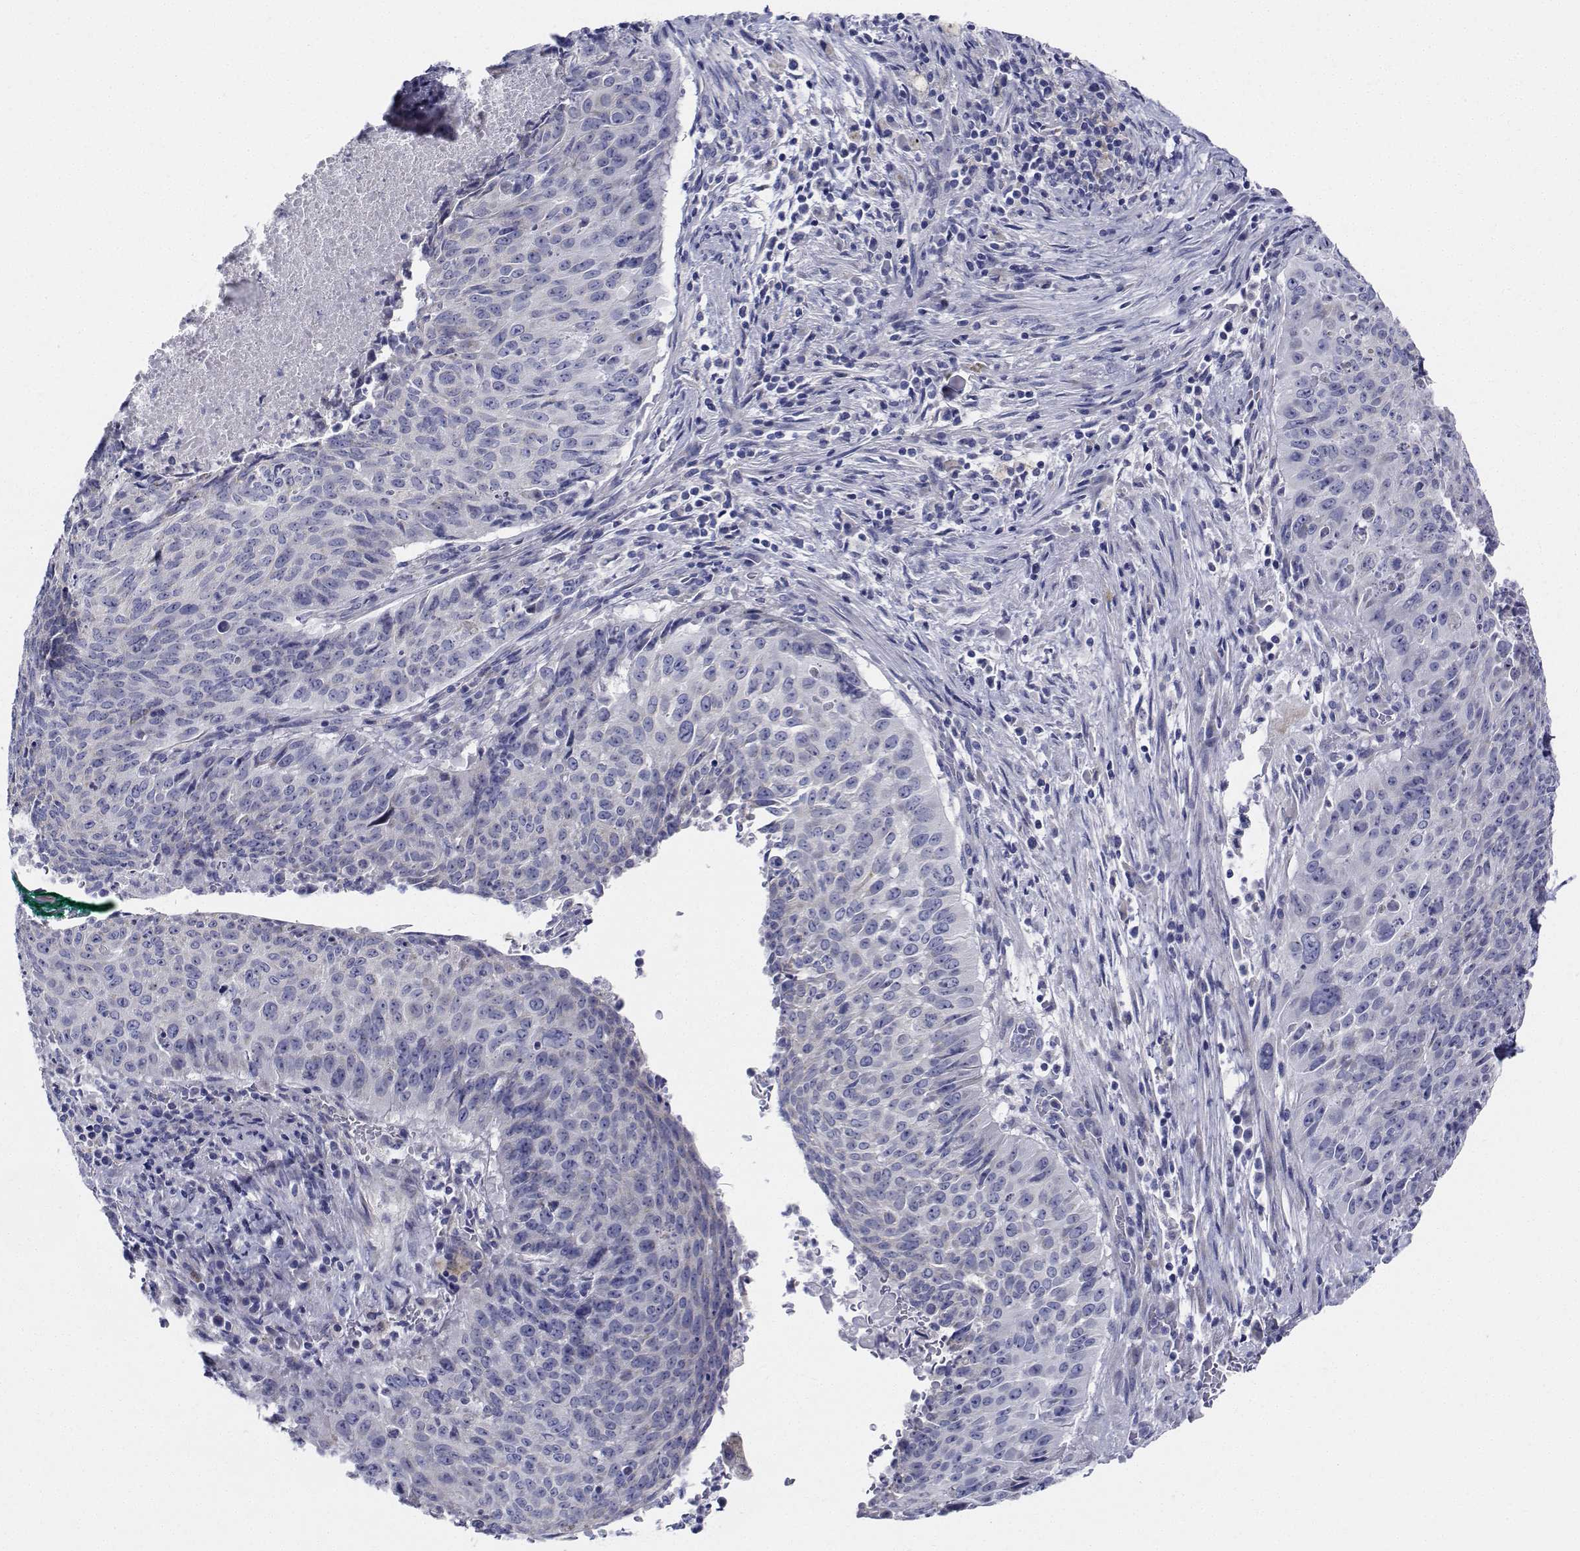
{"staining": {"intensity": "negative", "quantity": "none", "location": "none"}, "tissue": "lung cancer", "cell_type": "Tumor cells", "image_type": "cancer", "snomed": [{"axis": "morphology", "description": "Normal tissue, NOS"}, {"axis": "morphology", "description": "Squamous cell carcinoma, NOS"}, {"axis": "topography", "description": "Bronchus"}, {"axis": "topography", "description": "Lung"}], "caption": "High power microscopy micrograph of an IHC image of lung cancer, revealing no significant staining in tumor cells.", "gene": "CDHR3", "patient": {"sex": "male", "age": 64}}